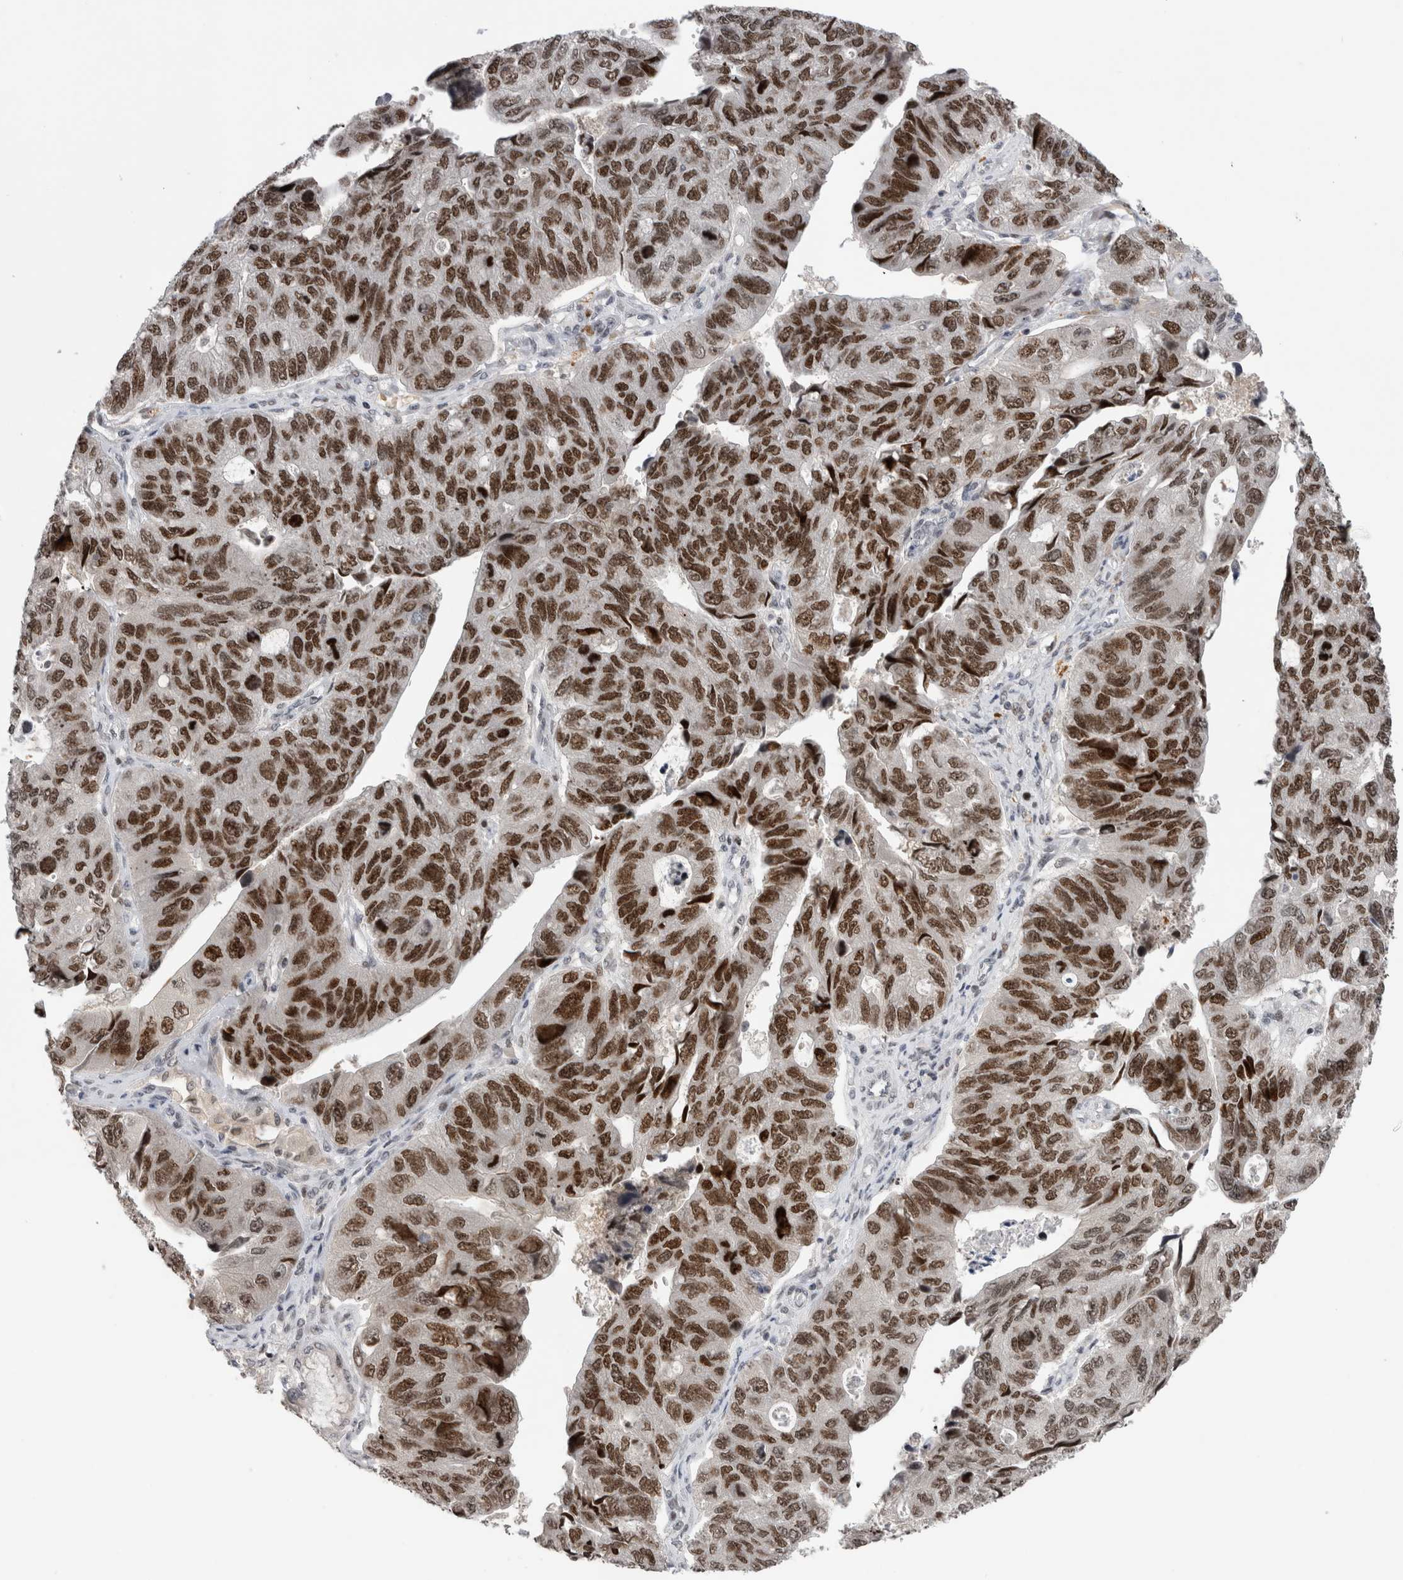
{"staining": {"intensity": "strong", "quantity": ">75%", "location": "nuclear"}, "tissue": "stomach cancer", "cell_type": "Tumor cells", "image_type": "cancer", "snomed": [{"axis": "morphology", "description": "Adenocarcinoma, NOS"}, {"axis": "topography", "description": "Stomach"}], "caption": "Protein positivity by immunohistochemistry (IHC) shows strong nuclear expression in about >75% of tumor cells in adenocarcinoma (stomach). Nuclei are stained in blue.", "gene": "ZNF521", "patient": {"sex": "male", "age": 59}}